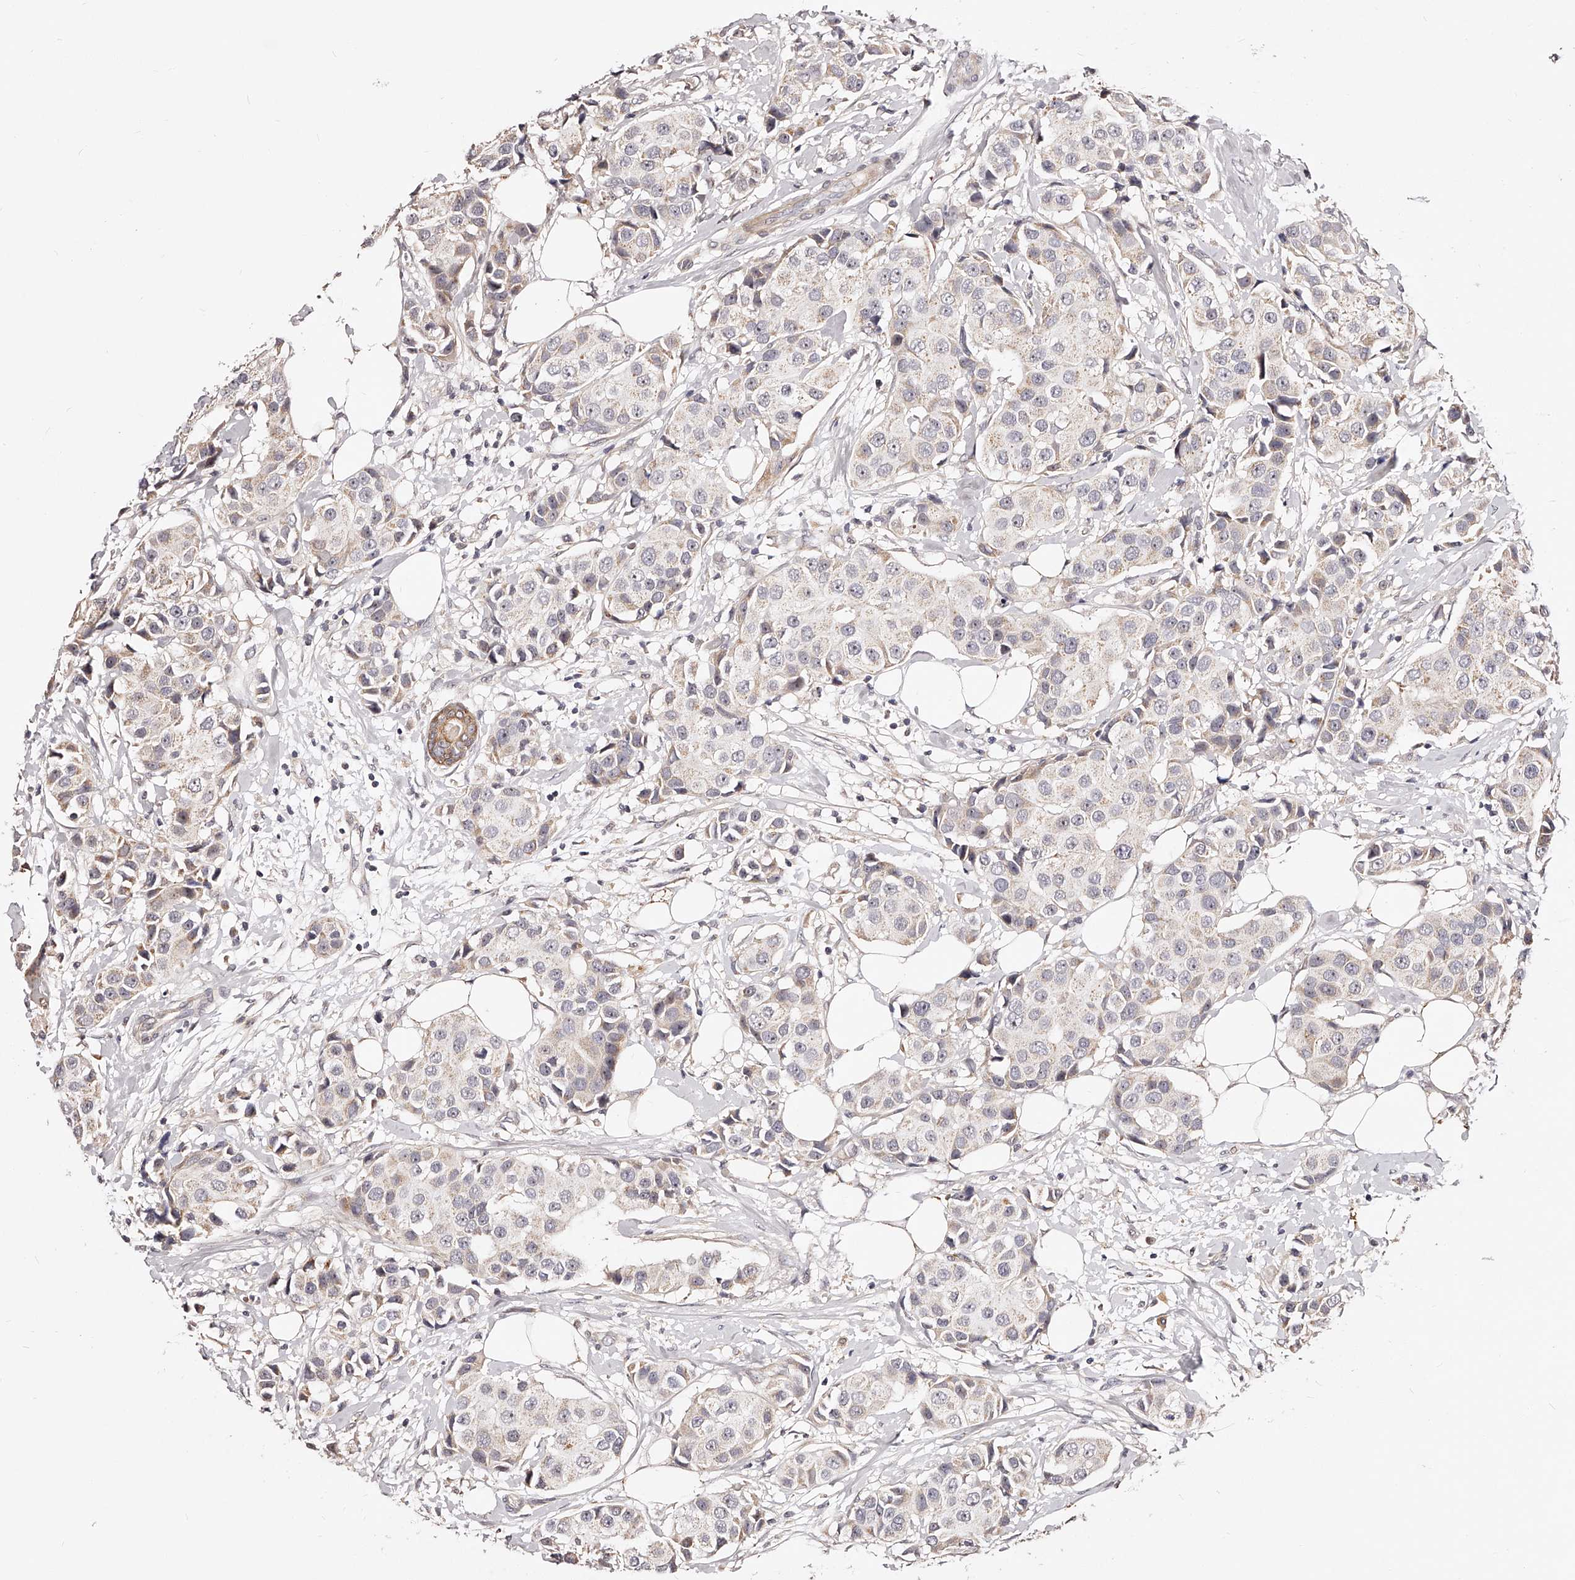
{"staining": {"intensity": "negative", "quantity": "none", "location": "none"}, "tissue": "breast cancer", "cell_type": "Tumor cells", "image_type": "cancer", "snomed": [{"axis": "morphology", "description": "Normal tissue, NOS"}, {"axis": "morphology", "description": "Duct carcinoma"}, {"axis": "topography", "description": "Breast"}], "caption": "Tumor cells are negative for brown protein staining in breast cancer. (DAB immunohistochemistry (IHC) with hematoxylin counter stain).", "gene": "ZNF502", "patient": {"sex": "female", "age": 39}}